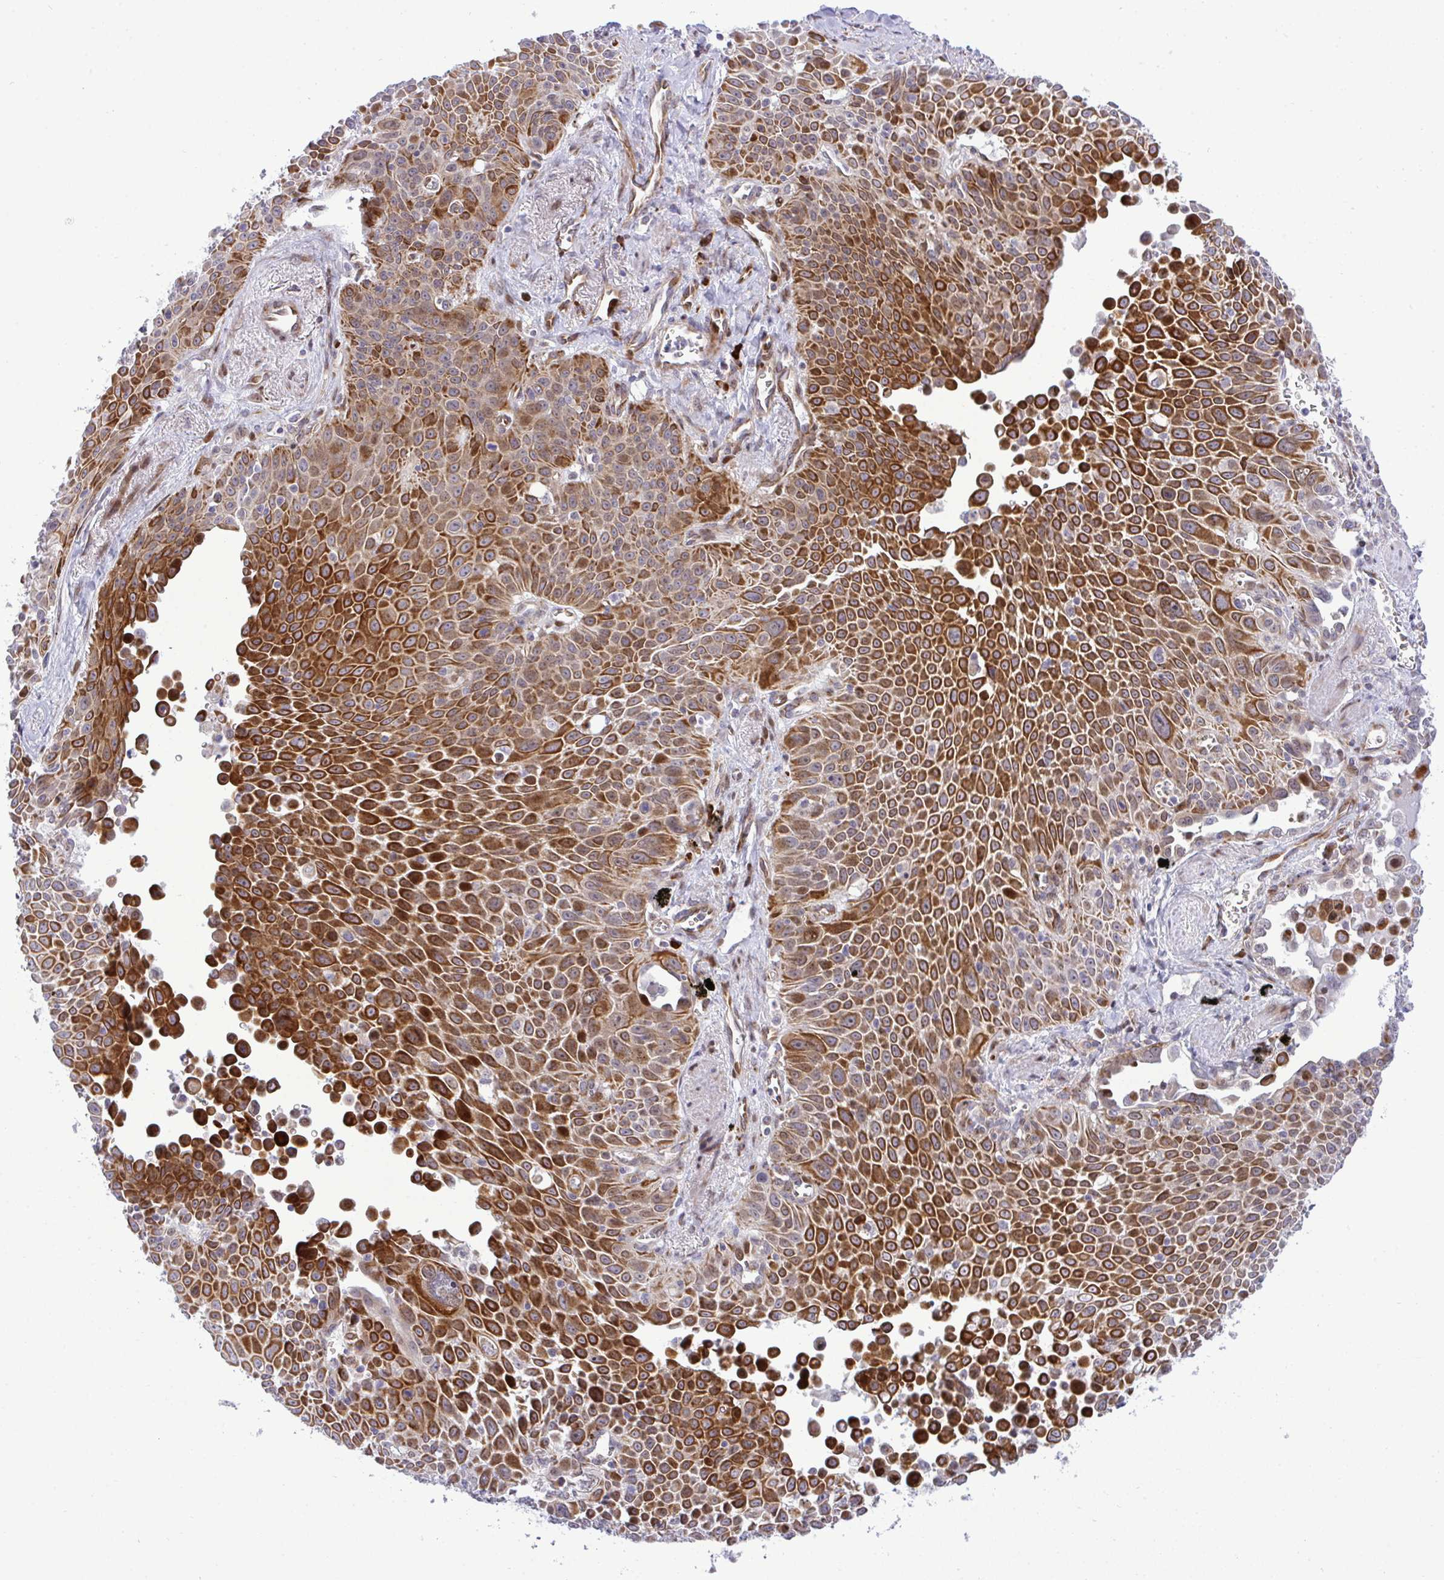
{"staining": {"intensity": "strong", "quantity": ">75%", "location": "cytoplasmic/membranous"}, "tissue": "lung cancer", "cell_type": "Tumor cells", "image_type": "cancer", "snomed": [{"axis": "morphology", "description": "Squamous cell carcinoma, NOS"}, {"axis": "morphology", "description": "Squamous cell carcinoma, metastatic, NOS"}, {"axis": "topography", "description": "Lymph node"}, {"axis": "topography", "description": "Lung"}], "caption": "Lung cancer (metastatic squamous cell carcinoma) was stained to show a protein in brown. There is high levels of strong cytoplasmic/membranous expression in approximately >75% of tumor cells. Nuclei are stained in blue.", "gene": "CASTOR2", "patient": {"sex": "female", "age": 62}}